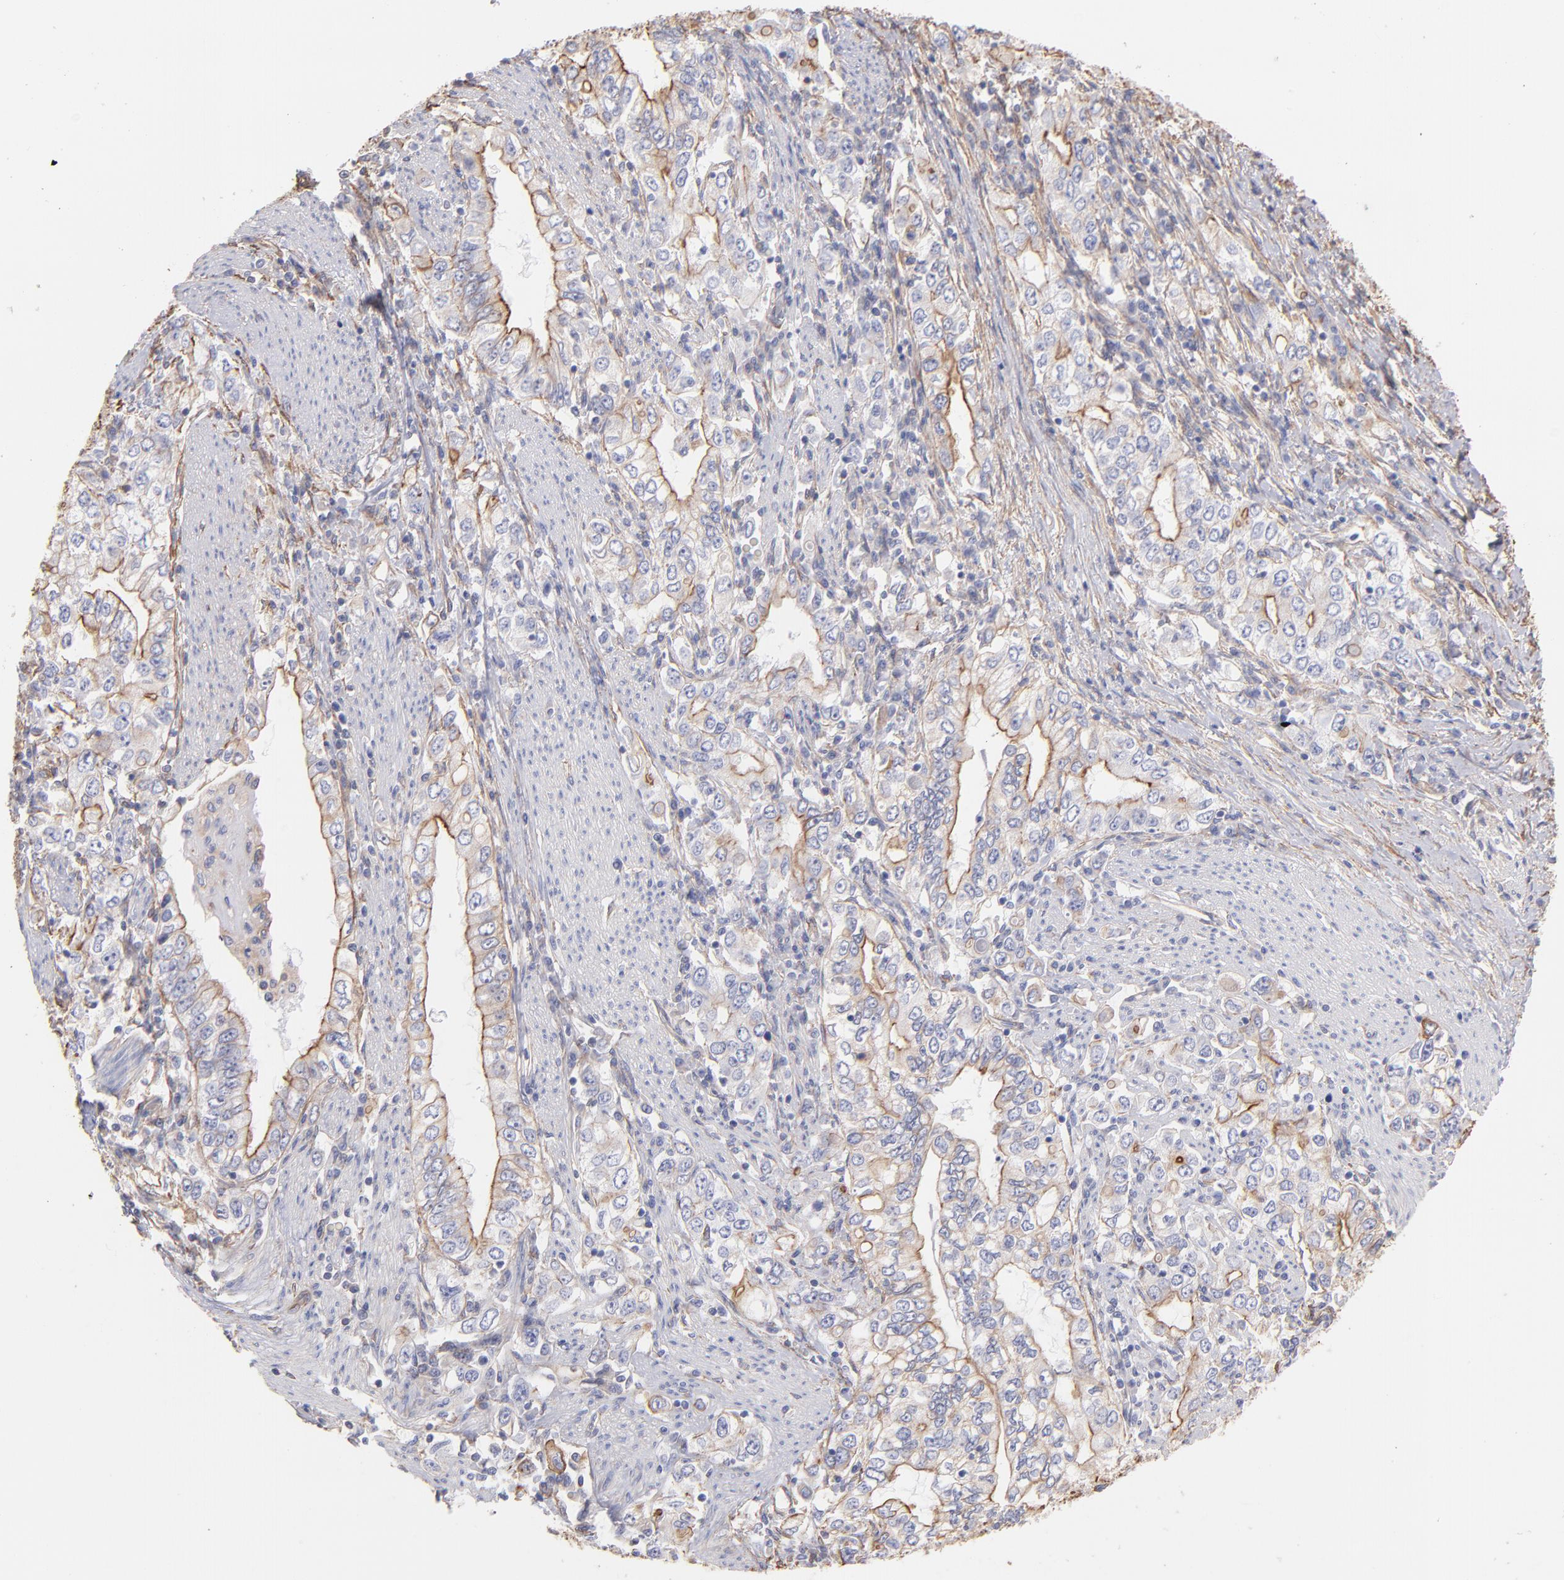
{"staining": {"intensity": "moderate", "quantity": ">75%", "location": "cytoplasmic/membranous"}, "tissue": "stomach cancer", "cell_type": "Tumor cells", "image_type": "cancer", "snomed": [{"axis": "morphology", "description": "Adenocarcinoma, NOS"}, {"axis": "topography", "description": "Stomach, lower"}], "caption": "Tumor cells show medium levels of moderate cytoplasmic/membranous staining in about >75% of cells in human stomach adenocarcinoma. (DAB (3,3'-diaminobenzidine) IHC, brown staining for protein, blue staining for nuclei).", "gene": "PLEC", "patient": {"sex": "female", "age": 72}}